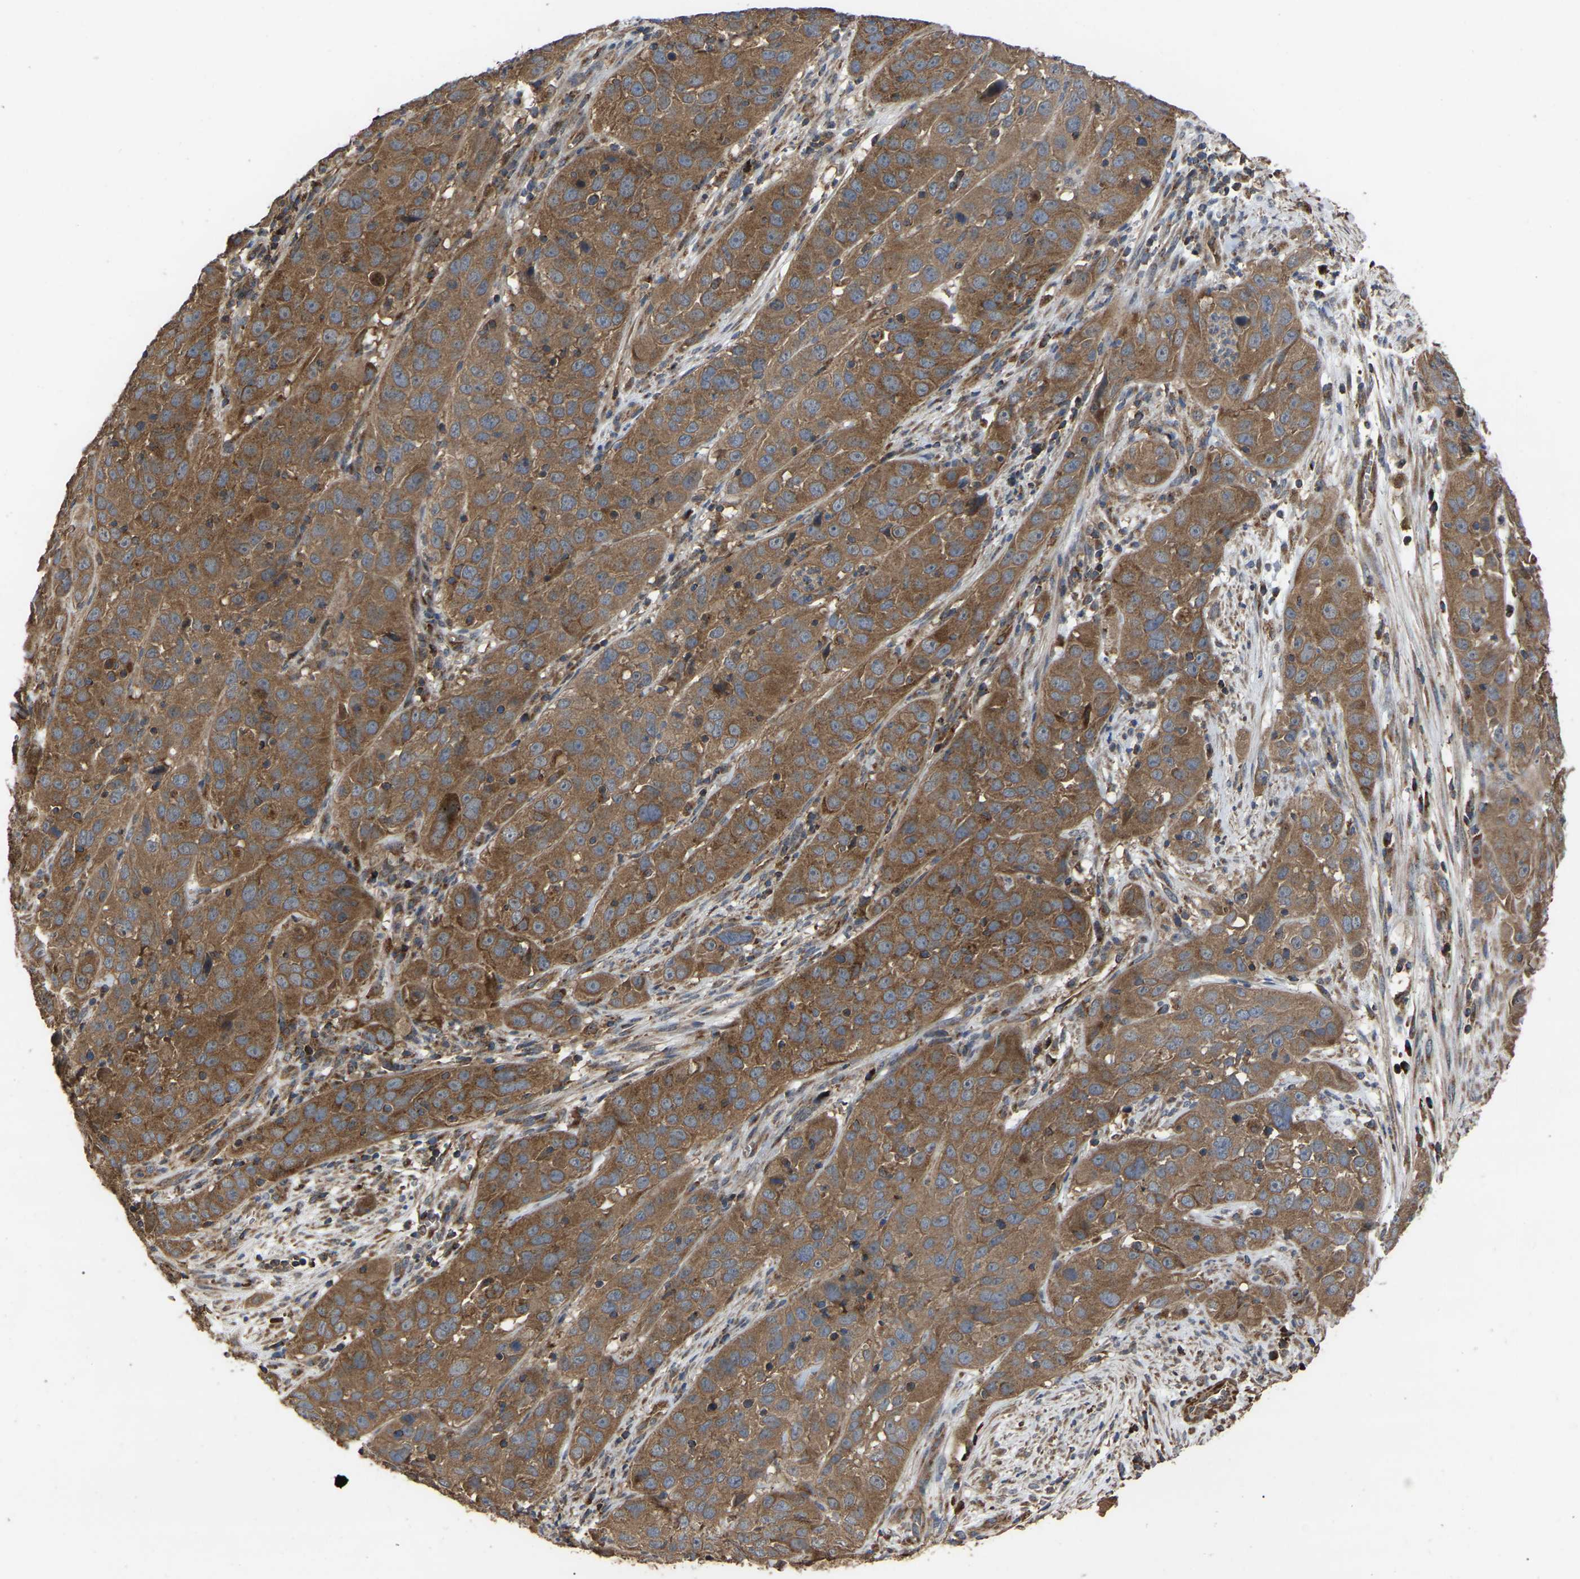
{"staining": {"intensity": "moderate", "quantity": ">75%", "location": "cytoplasmic/membranous"}, "tissue": "cervical cancer", "cell_type": "Tumor cells", "image_type": "cancer", "snomed": [{"axis": "morphology", "description": "Squamous cell carcinoma, NOS"}, {"axis": "topography", "description": "Cervix"}], "caption": "Human cervical cancer stained with a brown dye reveals moderate cytoplasmic/membranous positive expression in approximately >75% of tumor cells.", "gene": "GCC1", "patient": {"sex": "female", "age": 32}}